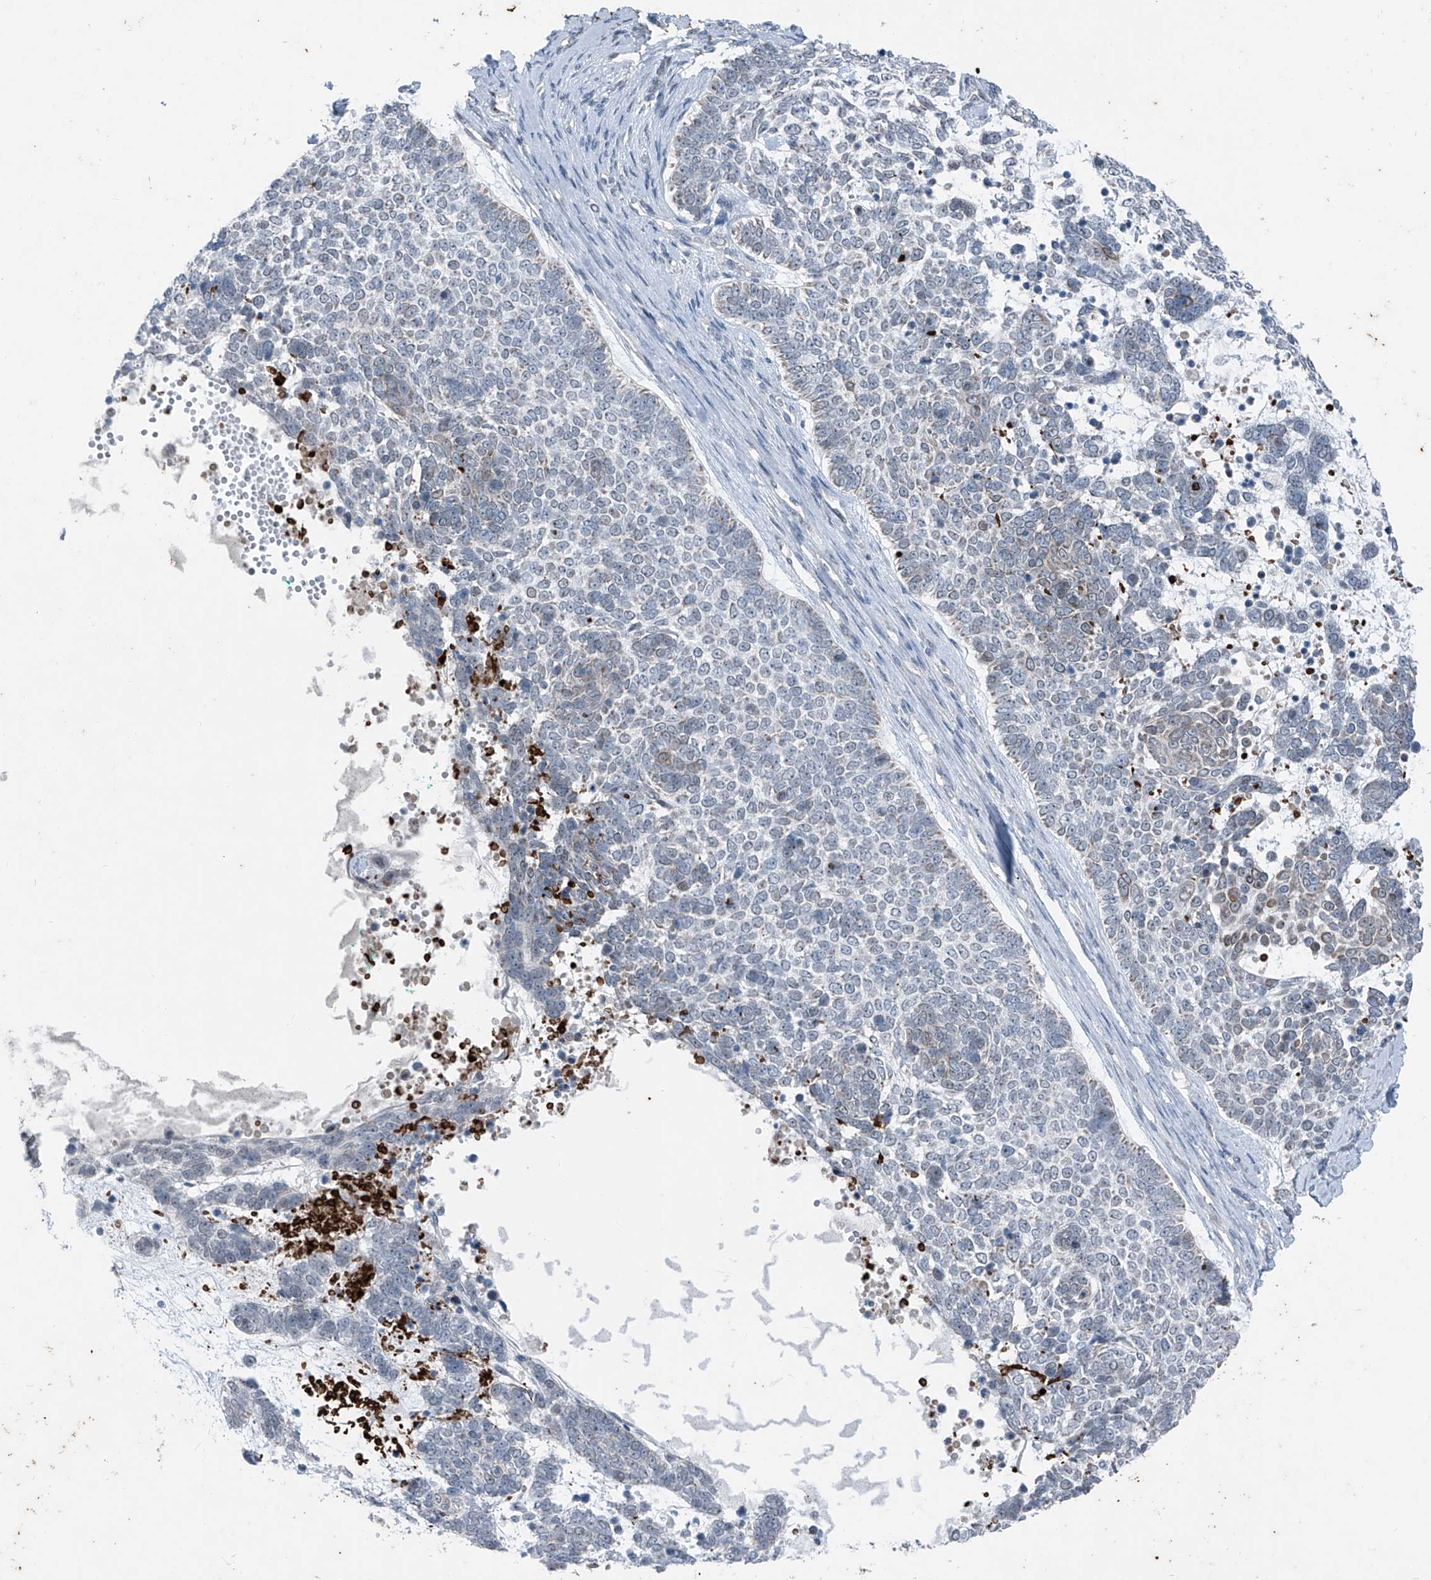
{"staining": {"intensity": "weak", "quantity": "<25%", "location": "cytoplasmic/membranous"}, "tissue": "skin cancer", "cell_type": "Tumor cells", "image_type": "cancer", "snomed": [{"axis": "morphology", "description": "Basal cell carcinoma"}, {"axis": "topography", "description": "Skin"}], "caption": "This is a photomicrograph of IHC staining of skin basal cell carcinoma, which shows no staining in tumor cells.", "gene": "DYRK1B", "patient": {"sex": "female", "age": 81}}